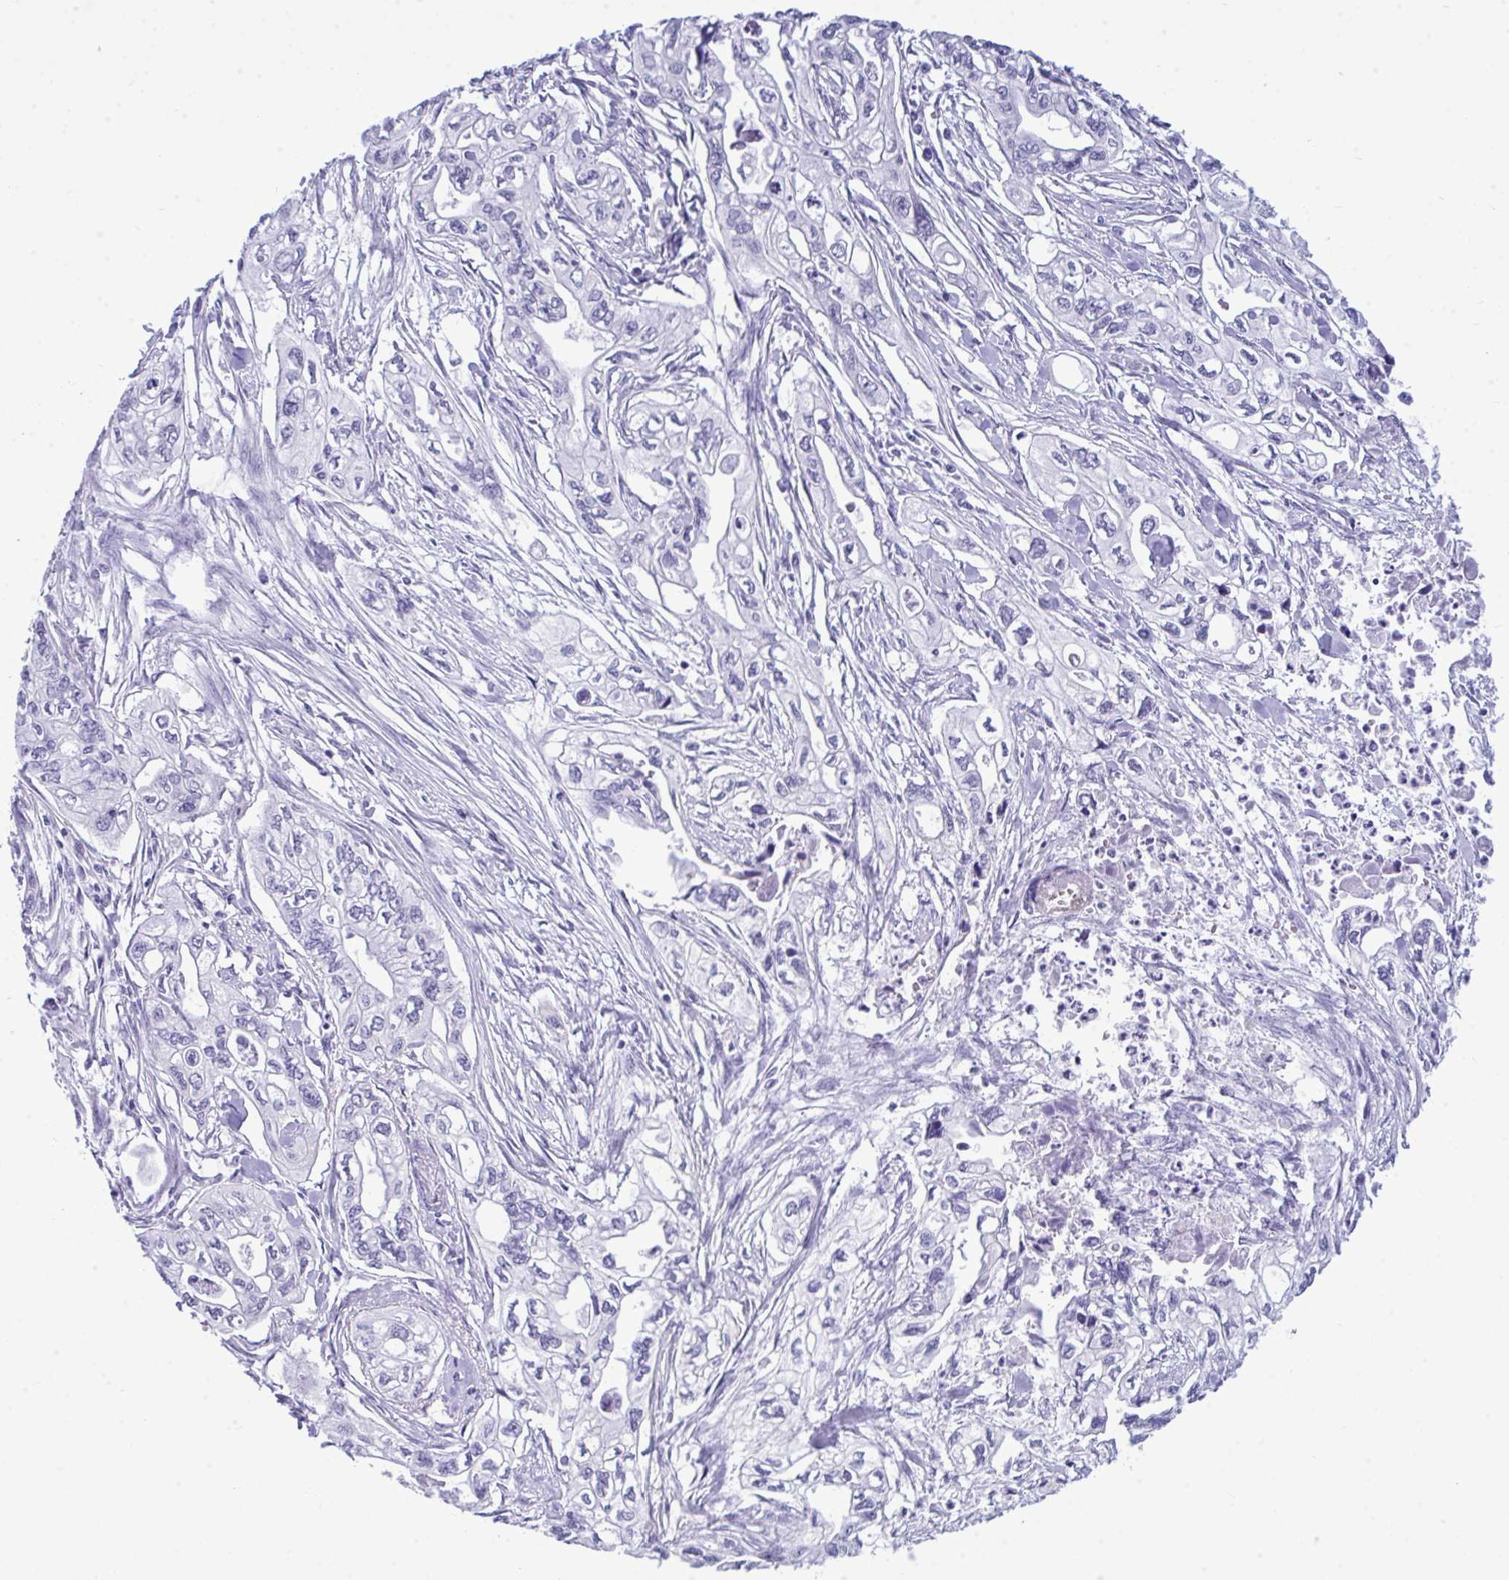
{"staining": {"intensity": "negative", "quantity": "none", "location": "none"}, "tissue": "pancreatic cancer", "cell_type": "Tumor cells", "image_type": "cancer", "snomed": [{"axis": "morphology", "description": "Adenocarcinoma, NOS"}, {"axis": "topography", "description": "Pancreas"}], "caption": "This micrograph is of pancreatic adenocarcinoma stained with immunohistochemistry (IHC) to label a protein in brown with the nuclei are counter-stained blue. There is no expression in tumor cells.", "gene": "PRM2", "patient": {"sex": "male", "age": 68}}